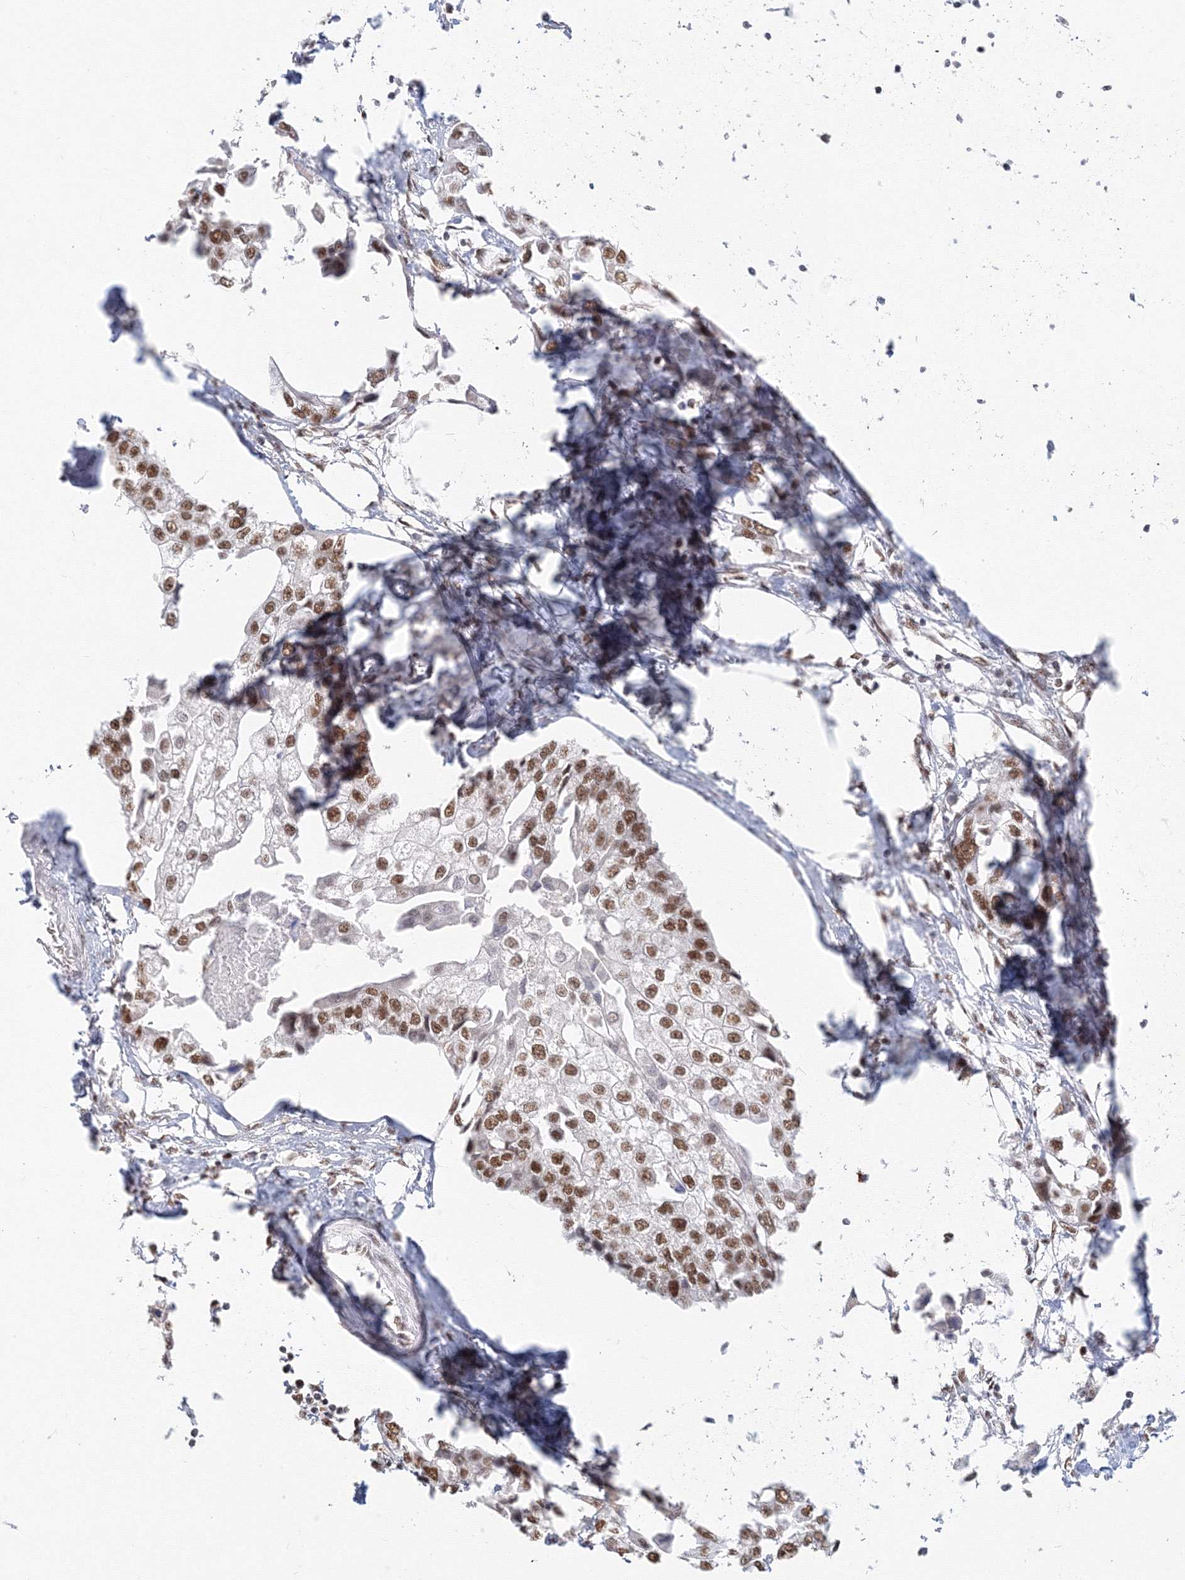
{"staining": {"intensity": "moderate", "quantity": ">75%", "location": "nuclear"}, "tissue": "urothelial cancer", "cell_type": "Tumor cells", "image_type": "cancer", "snomed": [{"axis": "morphology", "description": "Urothelial carcinoma, High grade"}, {"axis": "topography", "description": "Urinary bladder"}], "caption": "Immunohistochemistry (IHC) micrograph of human urothelial cancer stained for a protein (brown), which shows medium levels of moderate nuclear expression in approximately >75% of tumor cells.", "gene": "PPP4R2", "patient": {"sex": "male", "age": 64}}